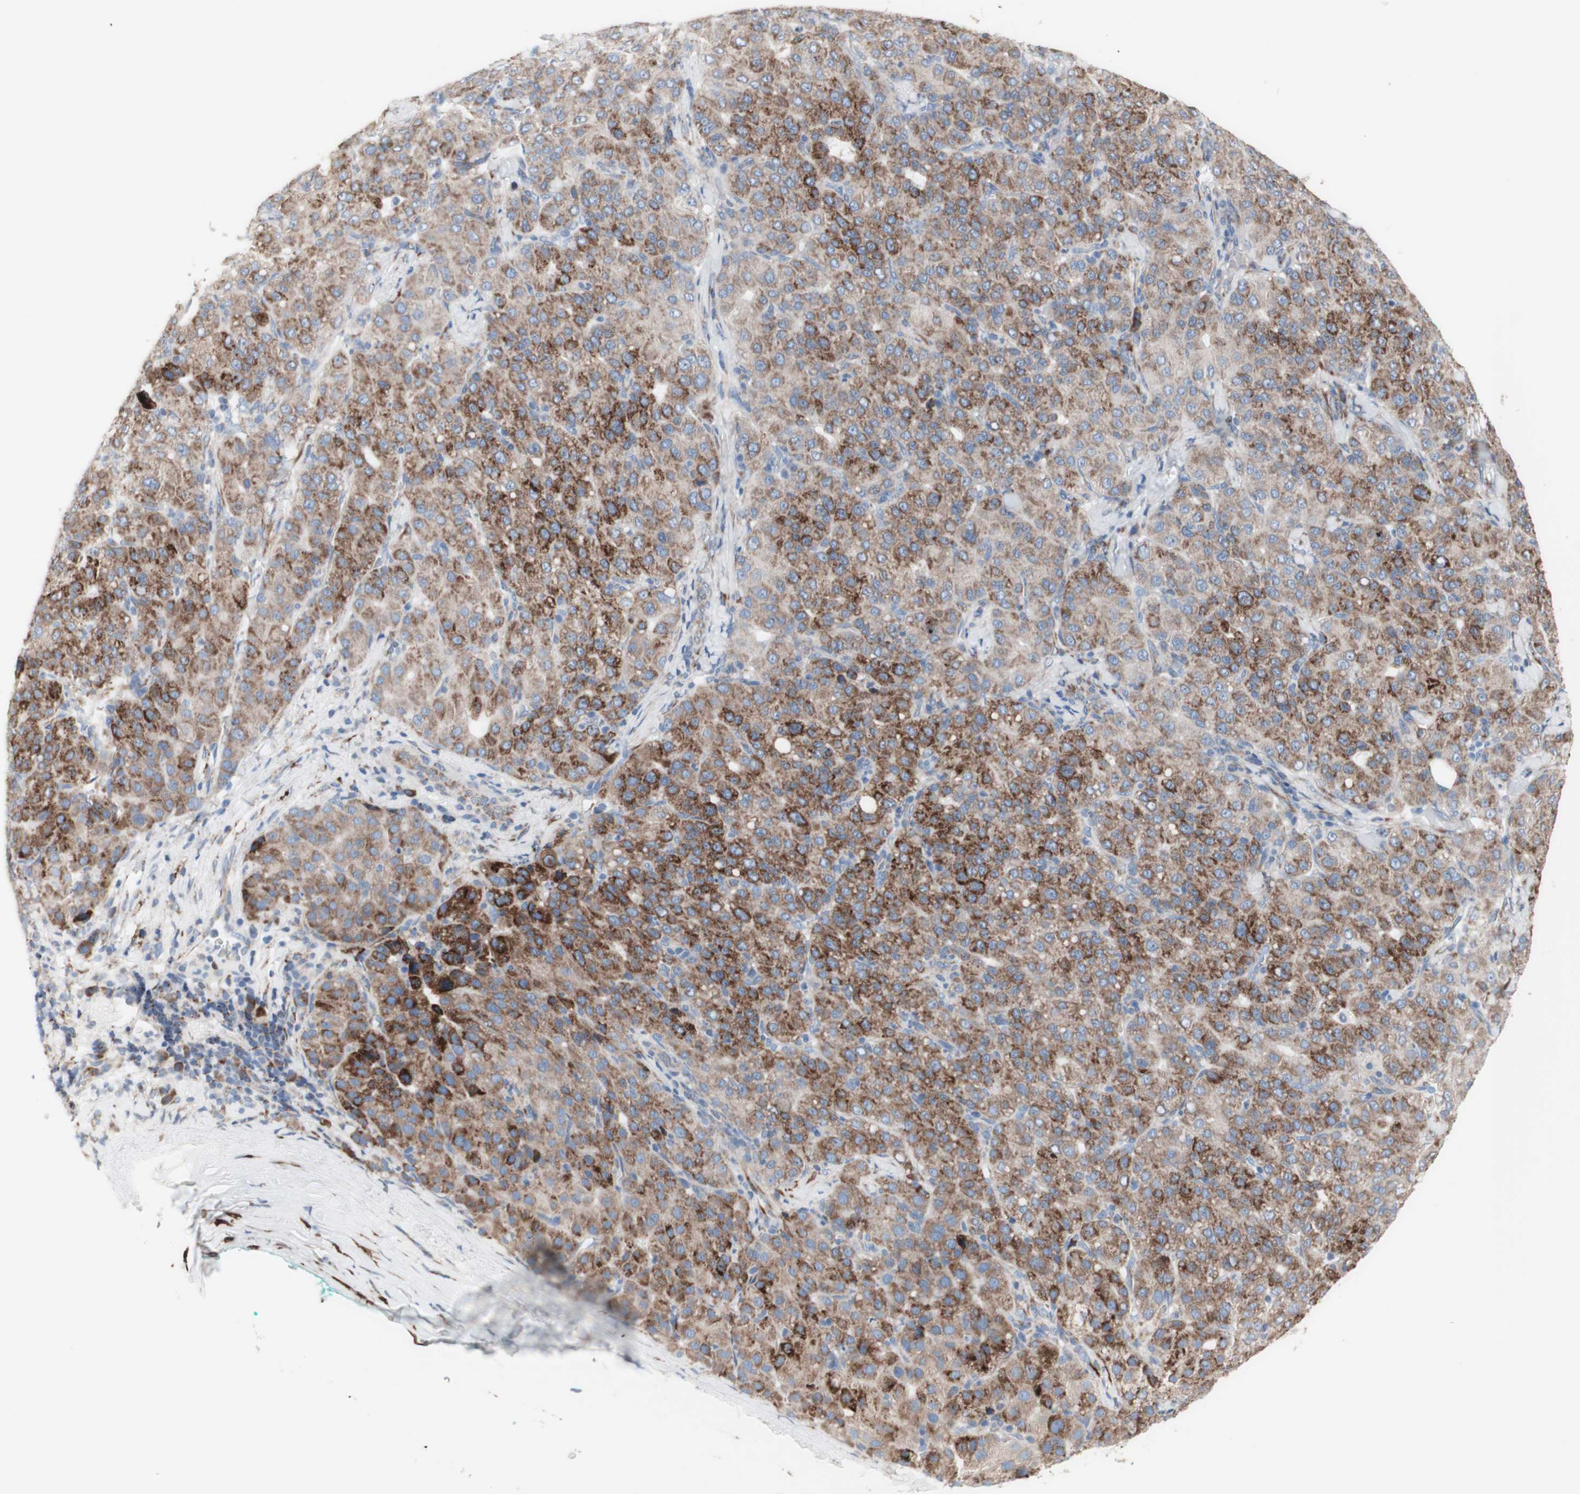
{"staining": {"intensity": "strong", "quantity": "25%-75%", "location": "cytoplasmic/membranous"}, "tissue": "liver cancer", "cell_type": "Tumor cells", "image_type": "cancer", "snomed": [{"axis": "morphology", "description": "Carcinoma, Hepatocellular, NOS"}, {"axis": "topography", "description": "Liver"}], "caption": "Strong cytoplasmic/membranous positivity is present in about 25%-75% of tumor cells in liver hepatocellular carcinoma. The protein is shown in brown color, while the nuclei are stained blue.", "gene": "AGPAT5", "patient": {"sex": "male", "age": 65}}